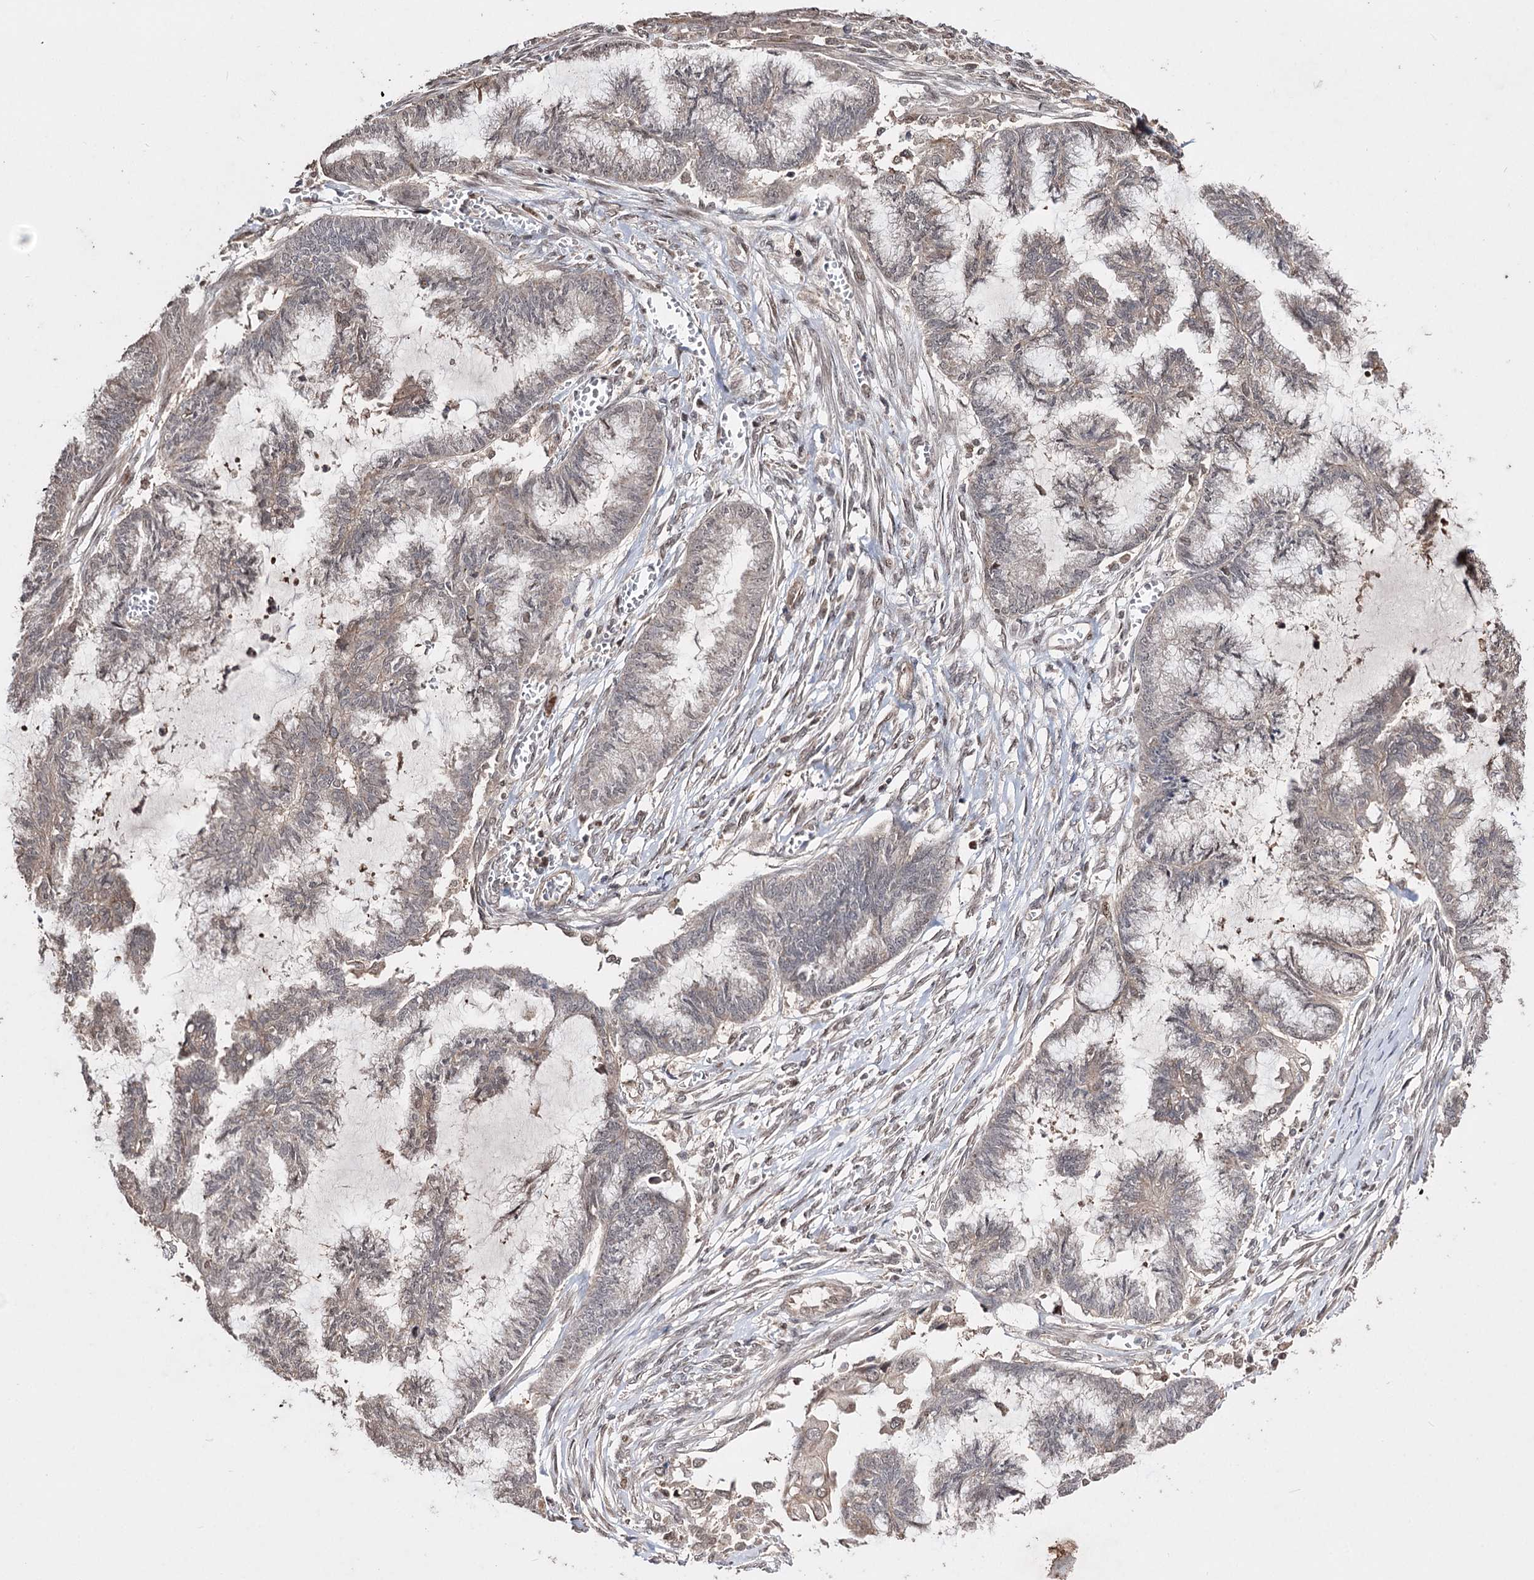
{"staining": {"intensity": "negative", "quantity": "none", "location": "none"}, "tissue": "endometrial cancer", "cell_type": "Tumor cells", "image_type": "cancer", "snomed": [{"axis": "morphology", "description": "Adenocarcinoma, NOS"}, {"axis": "topography", "description": "Endometrium"}], "caption": "IHC micrograph of human endometrial cancer stained for a protein (brown), which reveals no expression in tumor cells. (Brightfield microscopy of DAB (3,3'-diaminobenzidine) immunohistochemistry at high magnification).", "gene": "CPNE8", "patient": {"sex": "female", "age": 86}}